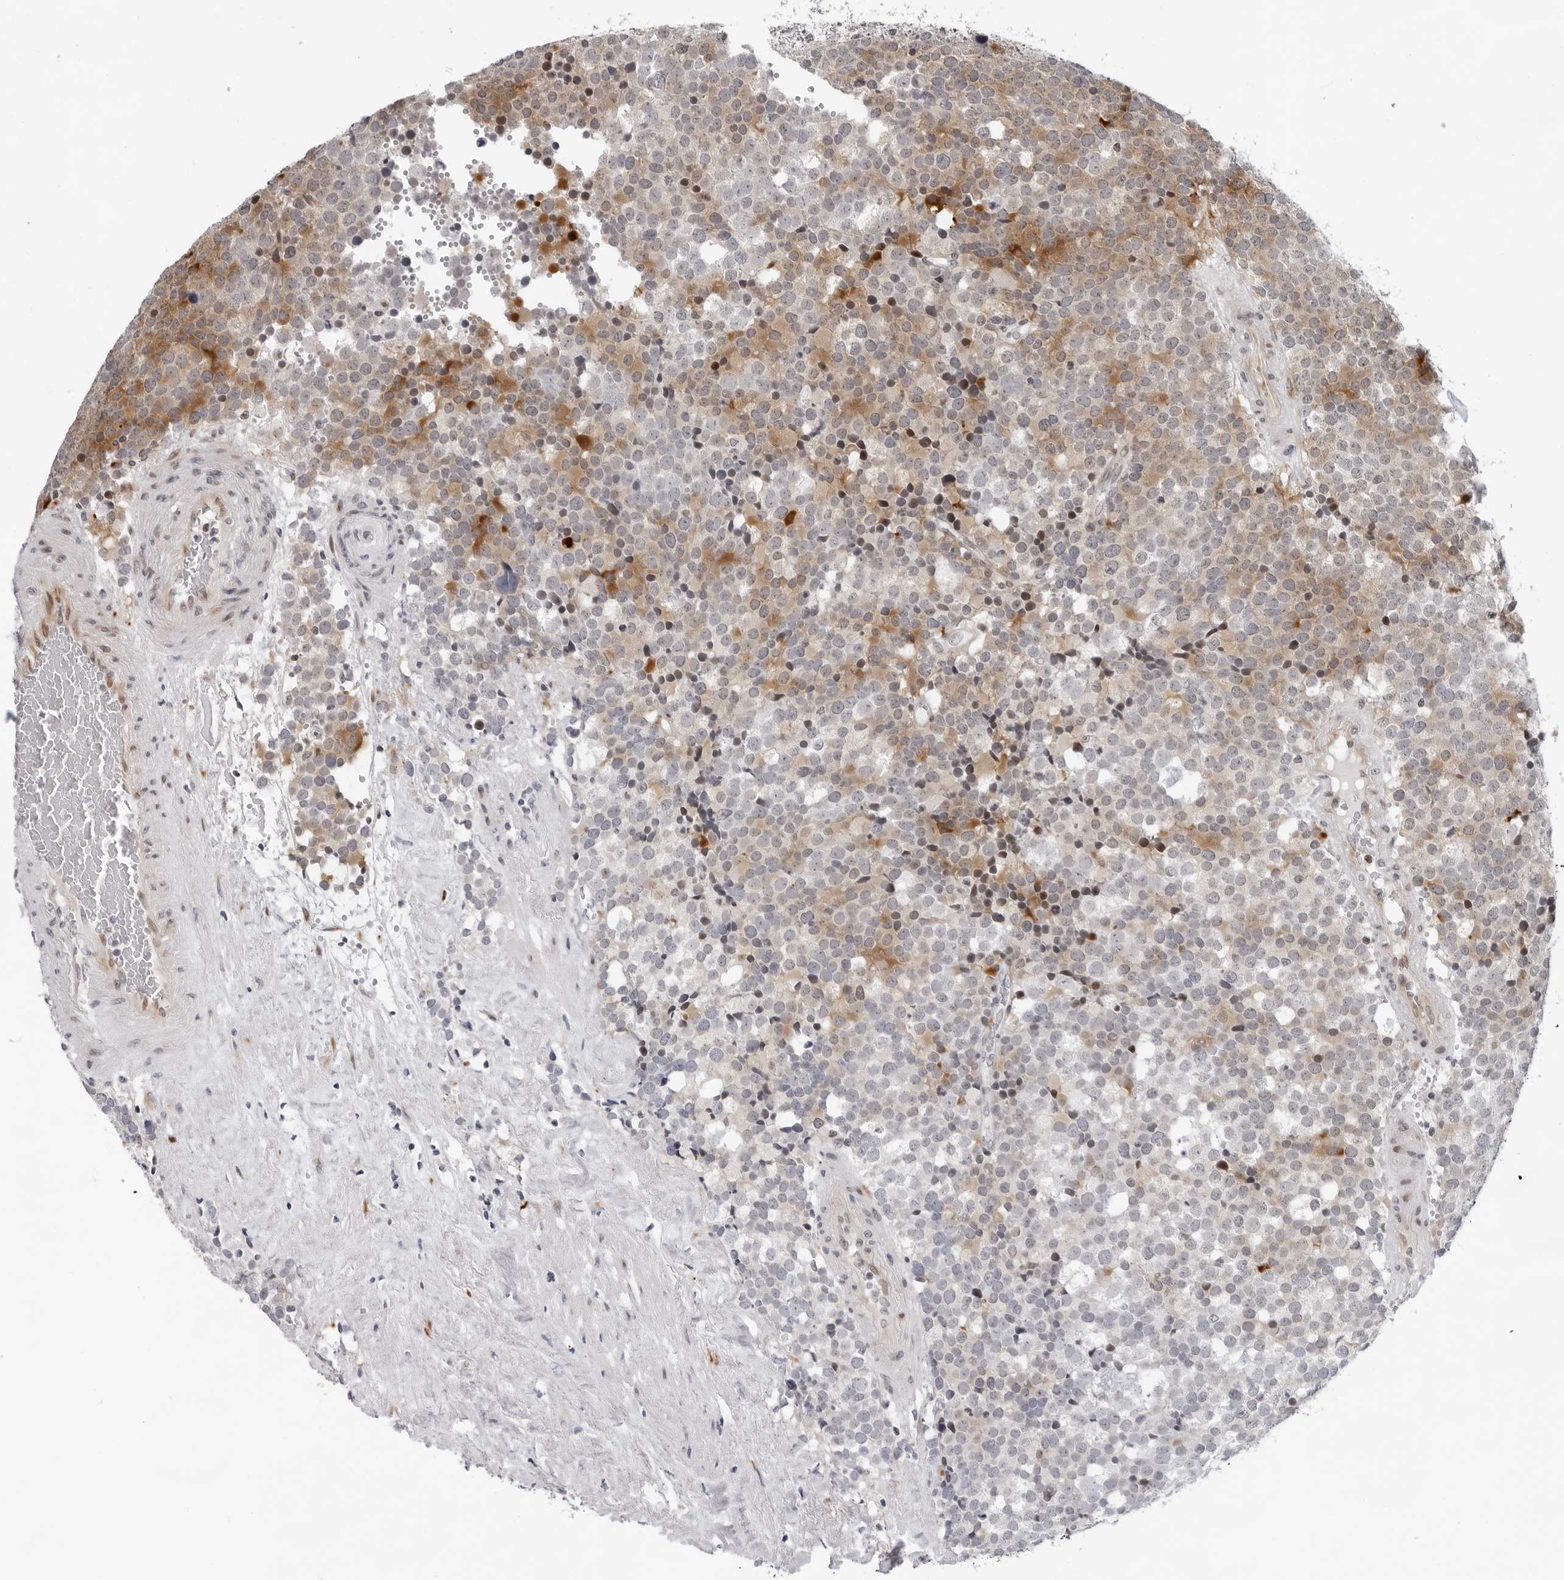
{"staining": {"intensity": "moderate", "quantity": "25%-75%", "location": "cytoplasmic/membranous"}, "tissue": "testis cancer", "cell_type": "Tumor cells", "image_type": "cancer", "snomed": [{"axis": "morphology", "description": "Seminoma, NOS"}, {"axis": "topography", "description": "Testis"}], "caption": "This is an image of immunohistochemistry (IHC) staining of testis seminoma, which shows moderate positivity in the cytoplasmic/membranous of tumor cells.", "gene": "PIP4K2C", "patient": {"sex": "male", "age": 71}}